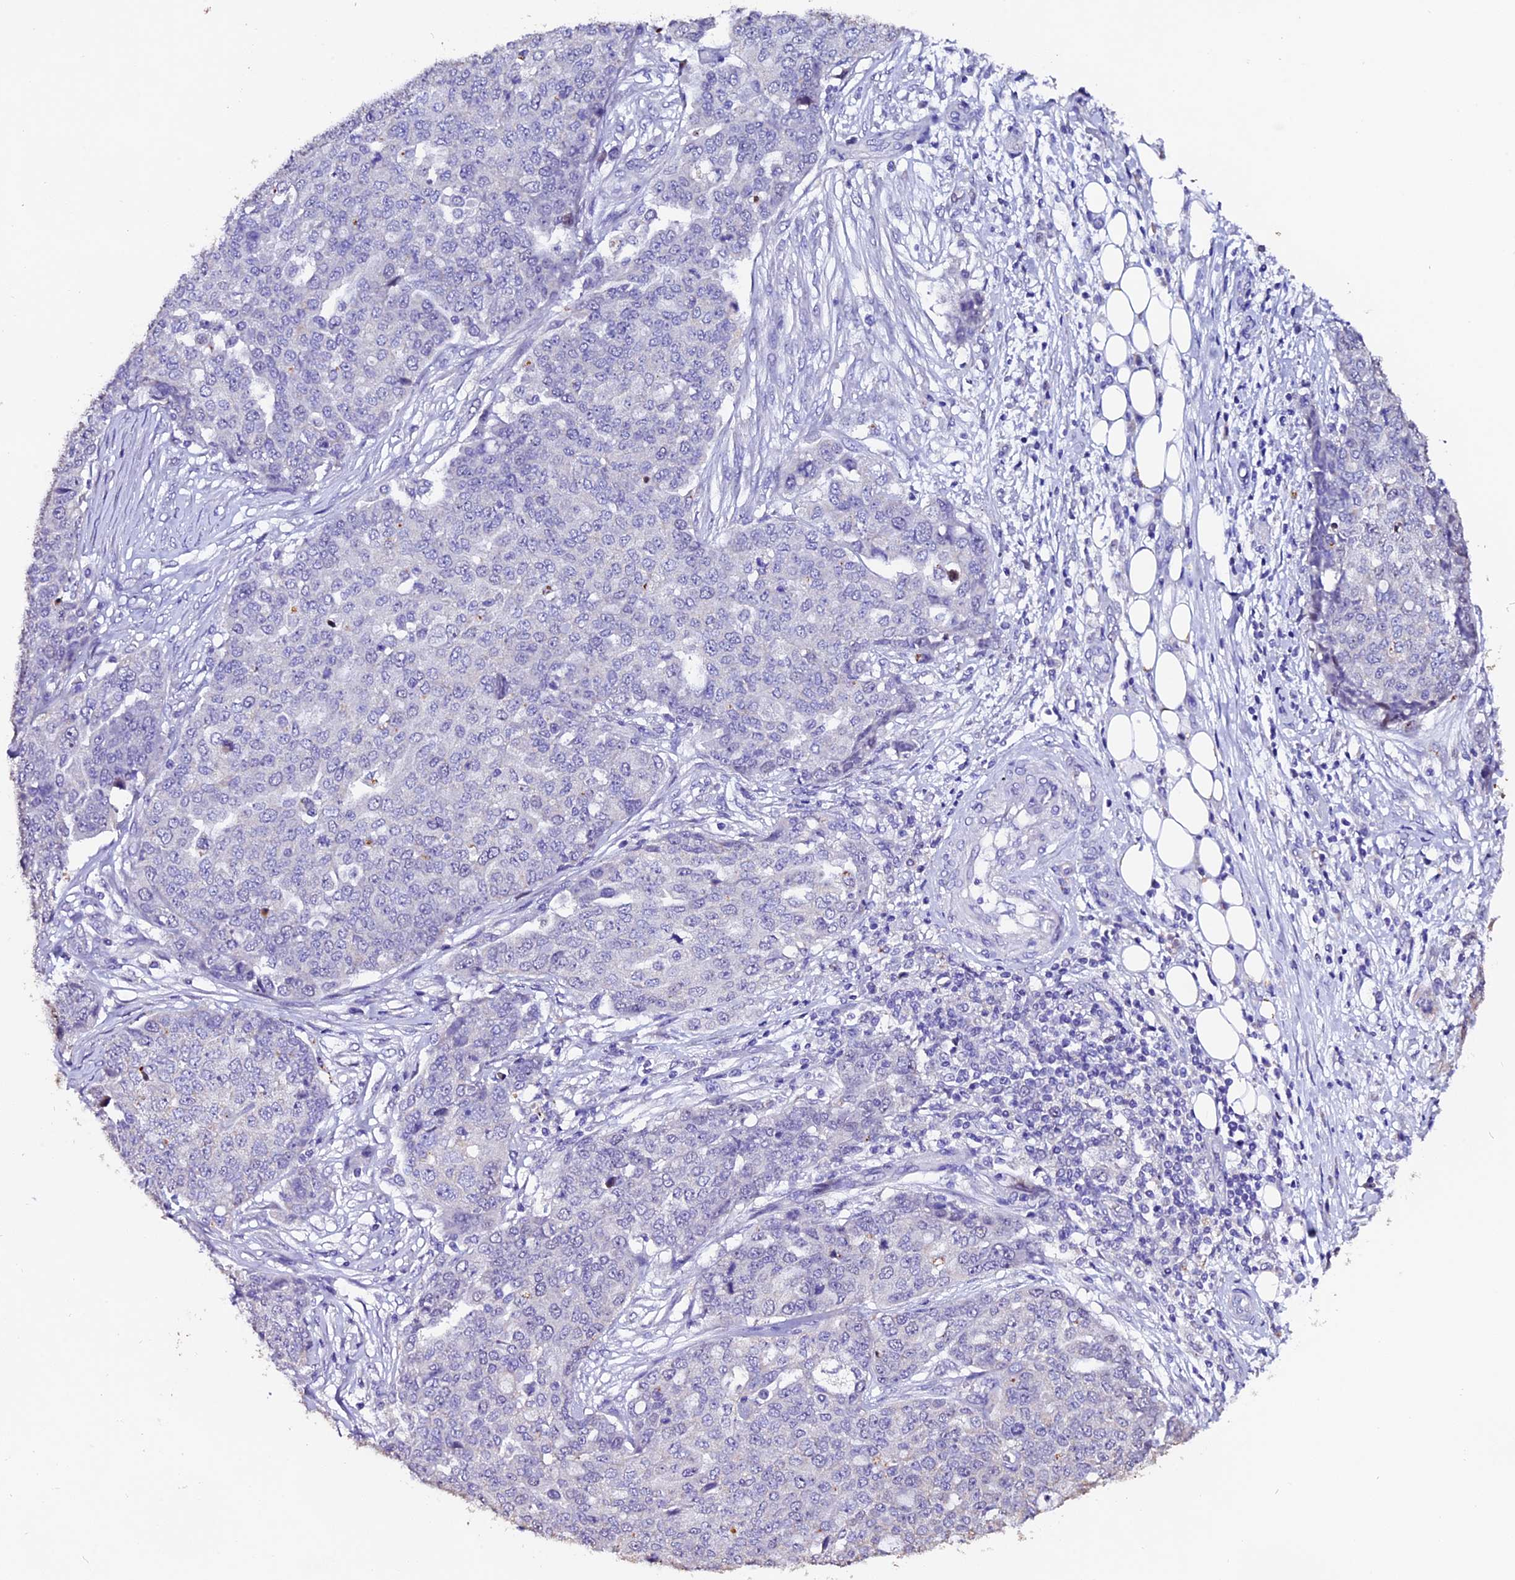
{"staining": {"intensity": "negative", "quantity": "none", "location": "none"}, "tissue": "ovarian cancer", "cell_type": "Tumor cells", "image_type": "cancer", "snomed": [{"axis": "morphology", "description": "Cystadenocarcinoma, serous, NOS"}, {"axis": "topography", "description": "Soft tissue"}, {"axis": "topography", "description": "Ovary"}], "caption": "Photomicrograph shows no protein positivity in tumor cells of ovarian serous cystadenocarcinoma tissue. Brightfield microscopy of IHC stained with DAB (3,3'-diaminobenzidine) (brown) and hematoxylin (blue), captured at high magnification.", "gene": "FBXW9", "patient": {"sex": "female", "age": 57}}